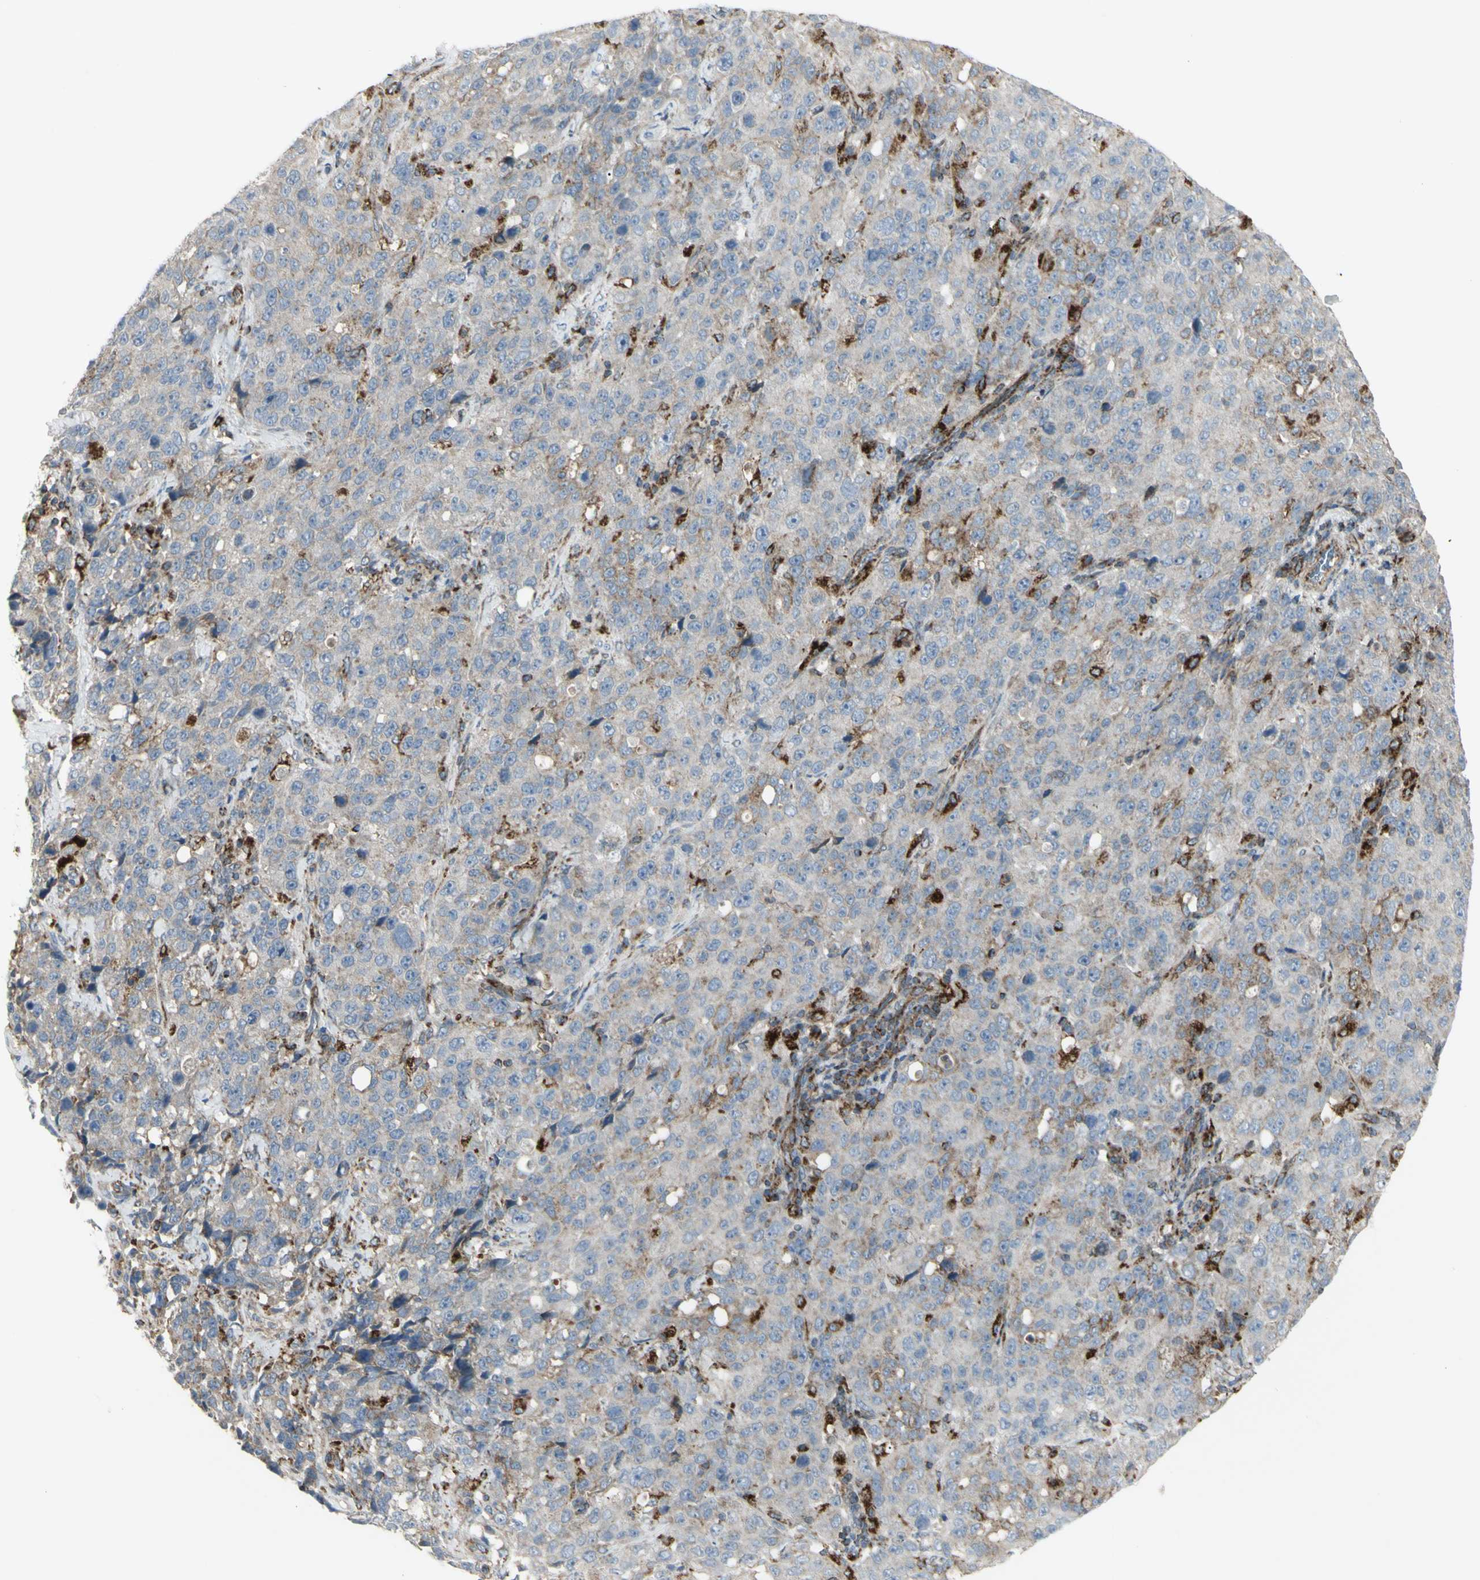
{"staining": {"intensity": "weak", "quantity": "25%-75%", "location": "cytoplasmic/membranous"}, "tissue": "stomach cancer", "cell_type": "Tumor cells", "image_type": "cancer", "snomed": [{"axis": "morphology", "description": "Normal tissue, NOS"}, {"axis": "morphology", "description": "Adenocarcinoma, NOS"}, {"axis": "topography", "description": "Stomach"}], "caption": "Brown immunohistochemical staining in stomach adenocarcinoma reveals weak cytoplasmic/membranous expression in about 25%-75% of tumor cells. The staining is performed using DAB brown chromogen to label protein expression. The nuclei are counter-stained blue using hematoxylin.", "gene": "CYB5R1", "patient": {"sex": "male", "age": 48}}